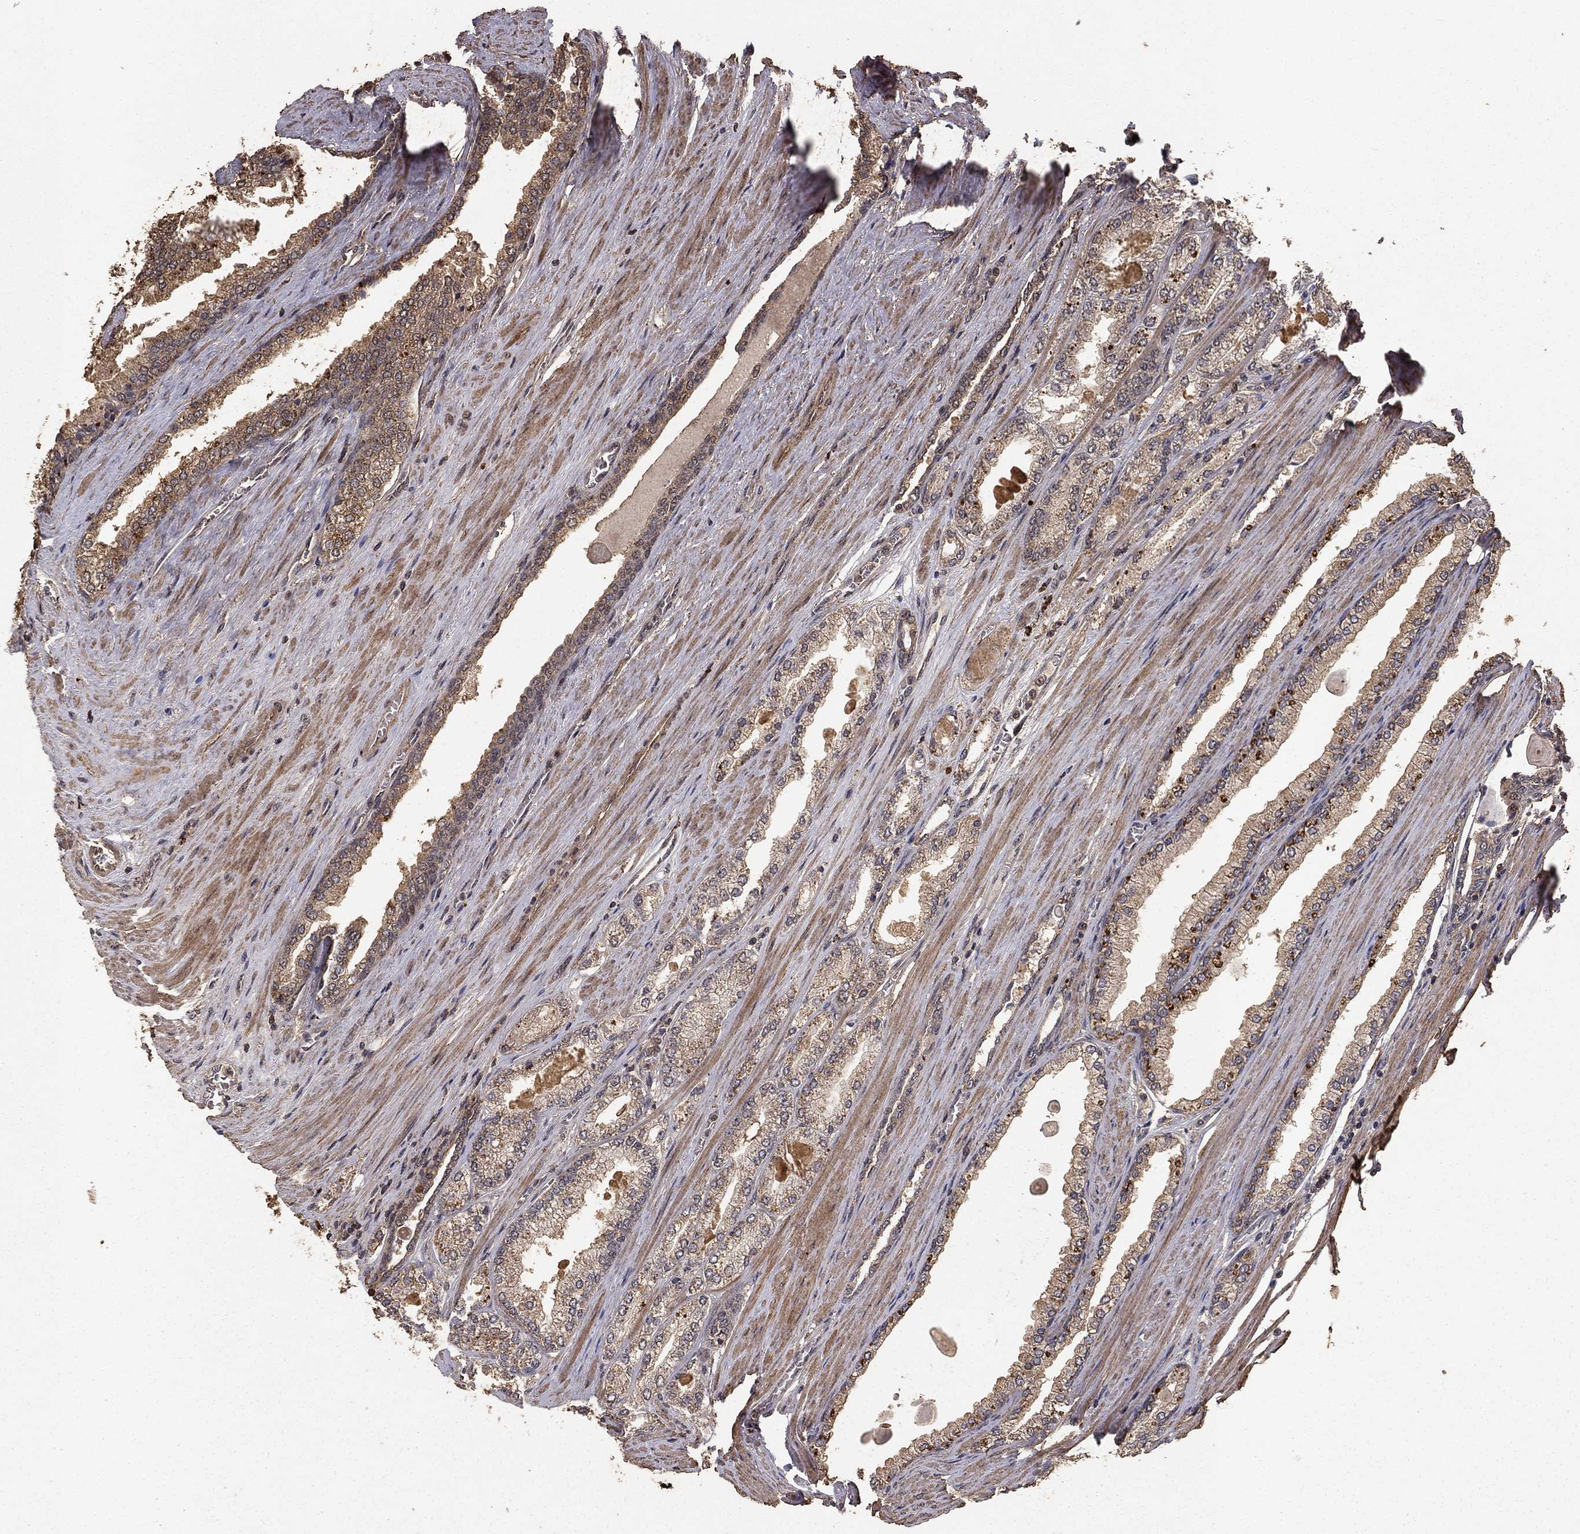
{"staining": {"intensity": "moderate", "quantity": ">75%", "location": "cytoplasmic/membranous"}, "tissue": "prostate cancer", "cell_type": "Tumor cells", "image_type": "cancer", "snomed": [{"axis": "morphology", "description": "Adenocarcinoma, Low grade"}, {"axis": "topography", "description": "Prostate"}], "caption": "Immunohistochemical staining of low-grade adenocarcinoma (prostate) exhibits medium levels of moderate cytoplasmic/membranous protein staining in approximately >75% of tumor cells.", "gene": "PRDM1", "patient": {"sex": "male", "age": 72}}